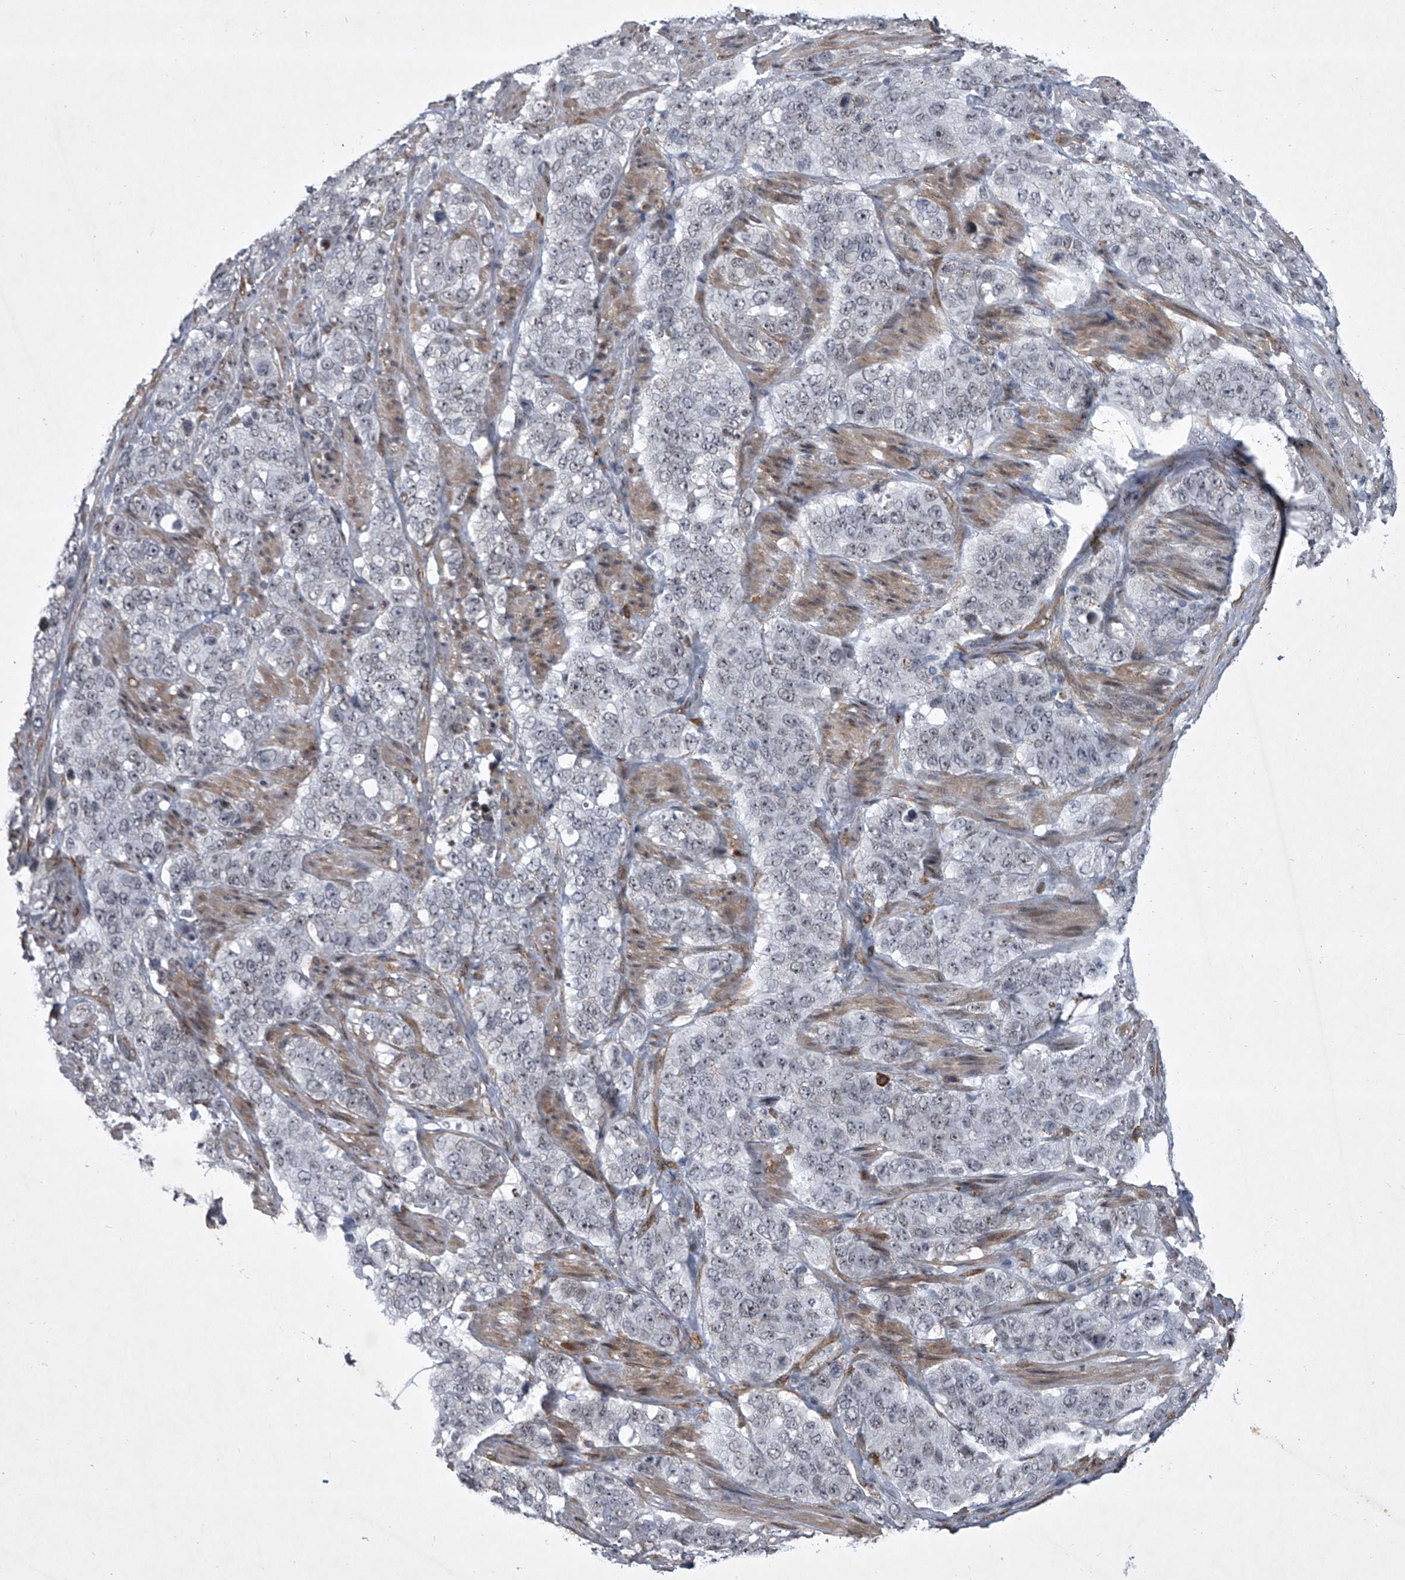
{"staining": {"intensity": "negative", "quantity": "none", "location": "none"}, "tissue": "stomach cancer", "cell_type": "Tumor cells", "image_type": "cancer", "snomed": [{"axis": "morphology", "description": "Adenocarcinoma, NOS"}, {"axis": "topography", "description": "Stomach"}], "caption": "This is a histopathology image of immunohistochemistry staining of stomach adenocarcinoma, which shows no expression in tumor cells.", "gene": "MLLT1", "patient": {"sex": "male", "age": 48}}